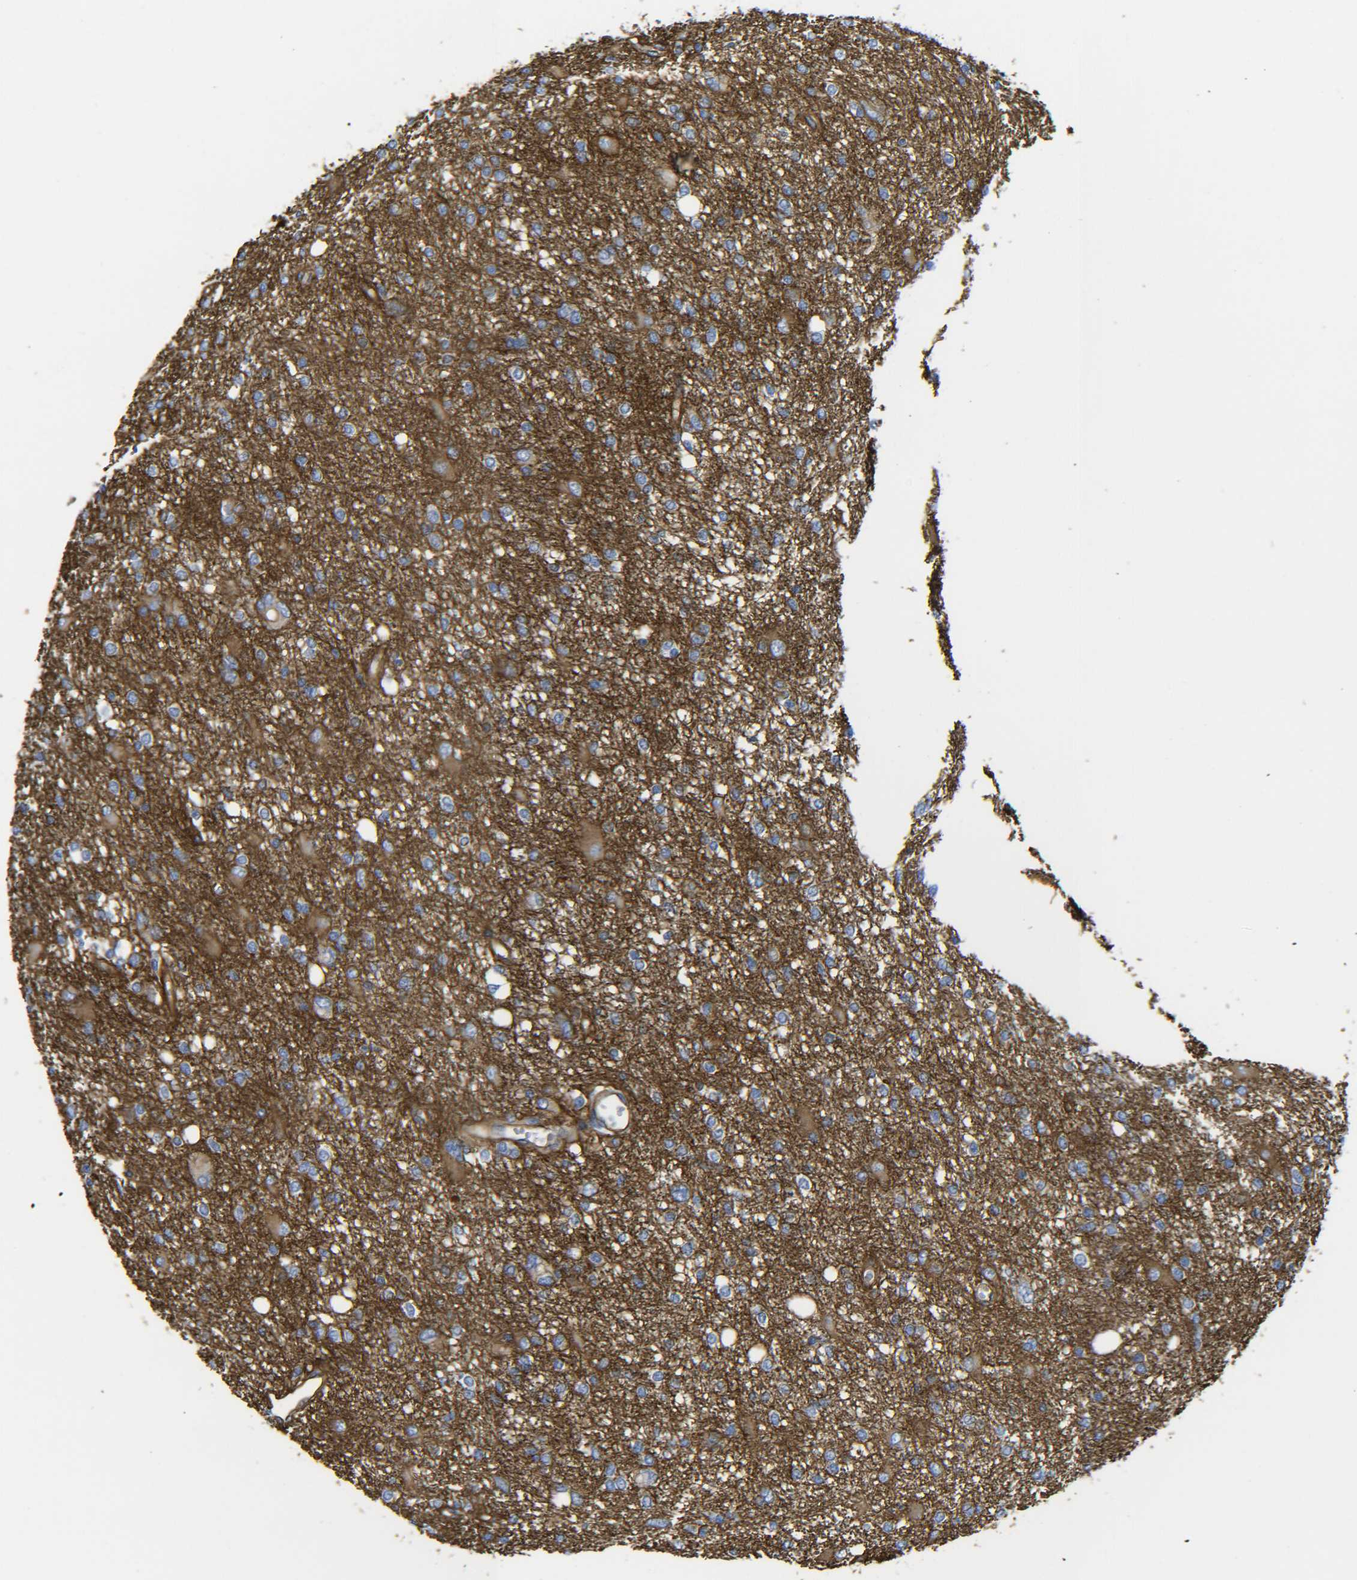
{"staining": {"intensity": "negative", "quantity": "none", "location": "none"}, "tissue": "glioma", "cell_type": "Tumor cells", "image_type": "cancer", "snomed": [{"axis": "morphology", "description": "Glioma, malignant, High grade"}, {"axis": "topography", "description": "Brain"}], "caption": "High power microscopy image of an immunohistochemistry (IHC) micrograph of glioma, revealing no significant expression in tumor cells.", "gene": "SPTBN1", "patient": {"sex": "female", "age": 59}}